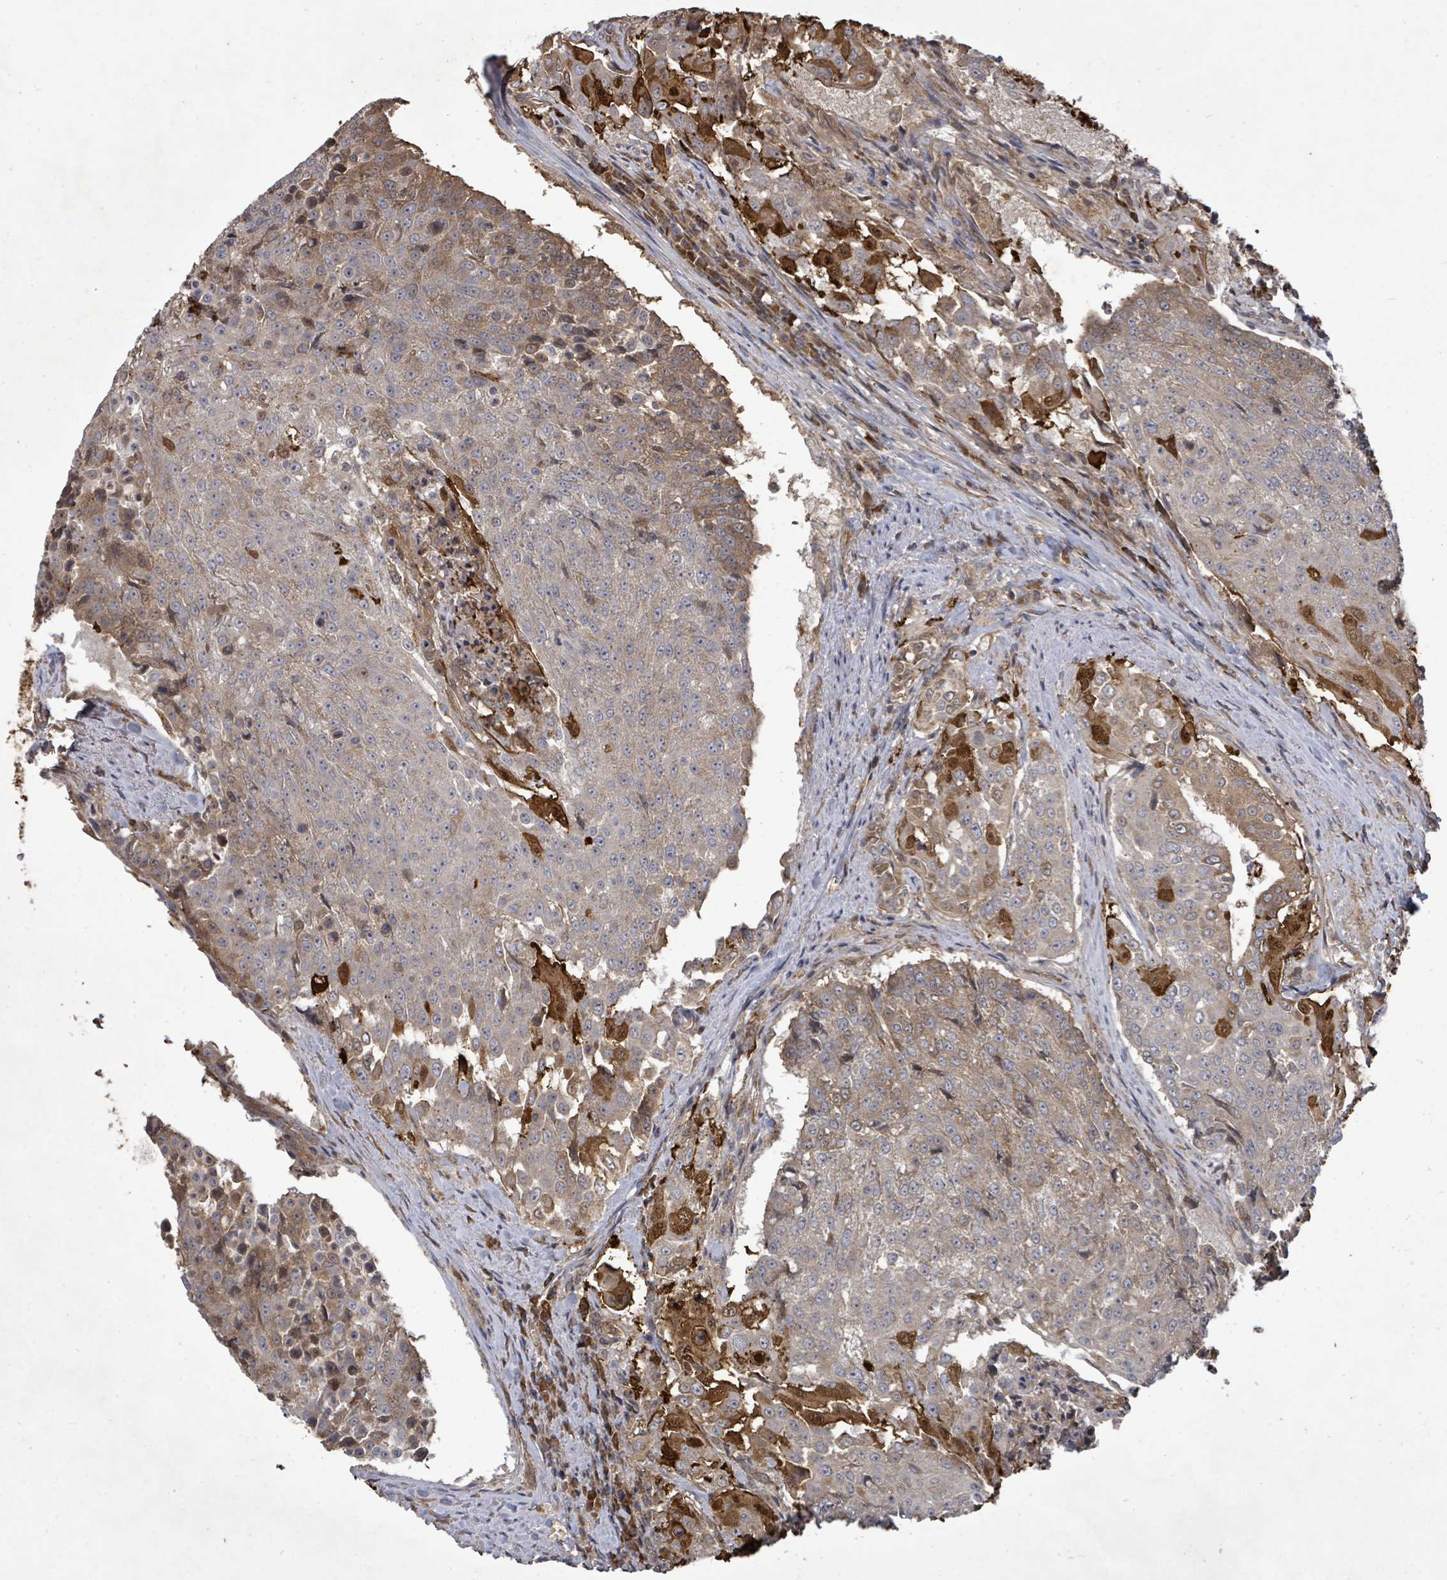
{"staining": {"intensity": "strong", "quantity": "<25%", "location": "cytoplasmic/membranous,nuclear"}, "tissue": "urothelial cancer", "cell_type": "Tumor cells", "image_type": "cancer", "snomed": [{"axis": "morphology", "description": "Urothelial carcinoma, High grade"}, {"axis": "topography", "description": "Urinary bladder"}], "caption": "A medium amount of strong cytoplasmic/membranous and nuclear staining is identified in about <25% of tumor cells in urothelial cancer tissue.", "gene": "KRTAP27-1", "patient": {"sex": "female", "age": 63}}